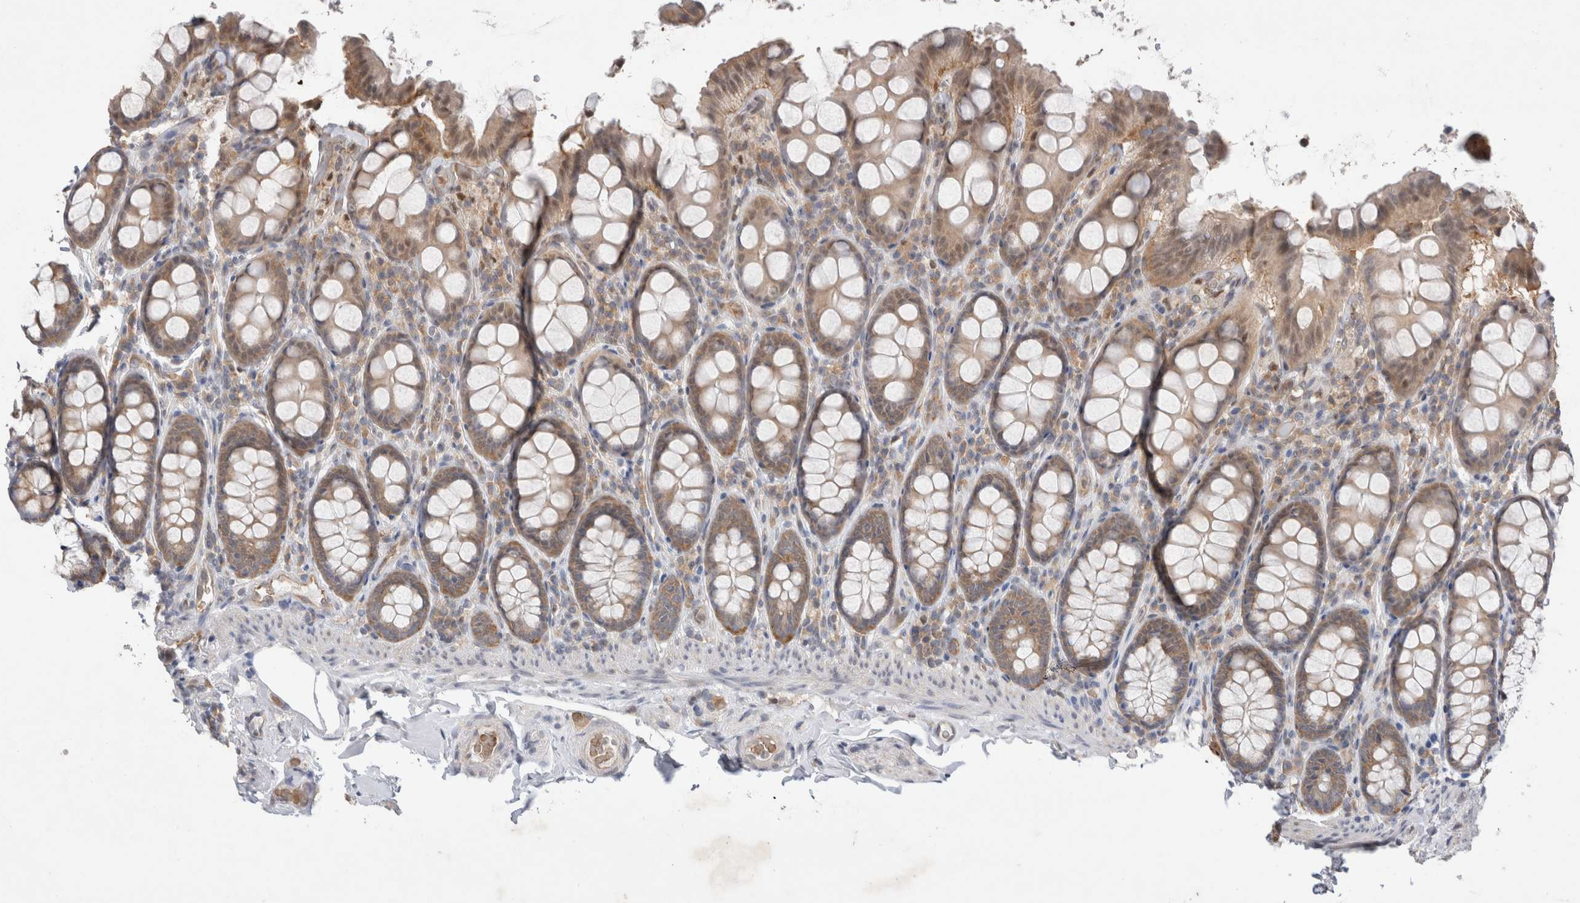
{"staining": {"intensity": "weak", "quantity": ">75%", "location": "cytoplasmic/membranous"}, "tissue": "colon", "cell_type": "Endothelial cells", "image_type": "normal", "snomed": [{"axis": "morphology", "description": "Normal tissue, NOS"}, {"axis": "topography", "description": "Colon"}, {"axis": "topography", "description": "Peripheral nerve tissue"}], "caption": "A brown stain shows weak cytoplasmic/membranous positivity of a protein in endothelial cells of normal human colon.", "gene": "EIF3E", "patient": {"sex": "female", "age": 61}}